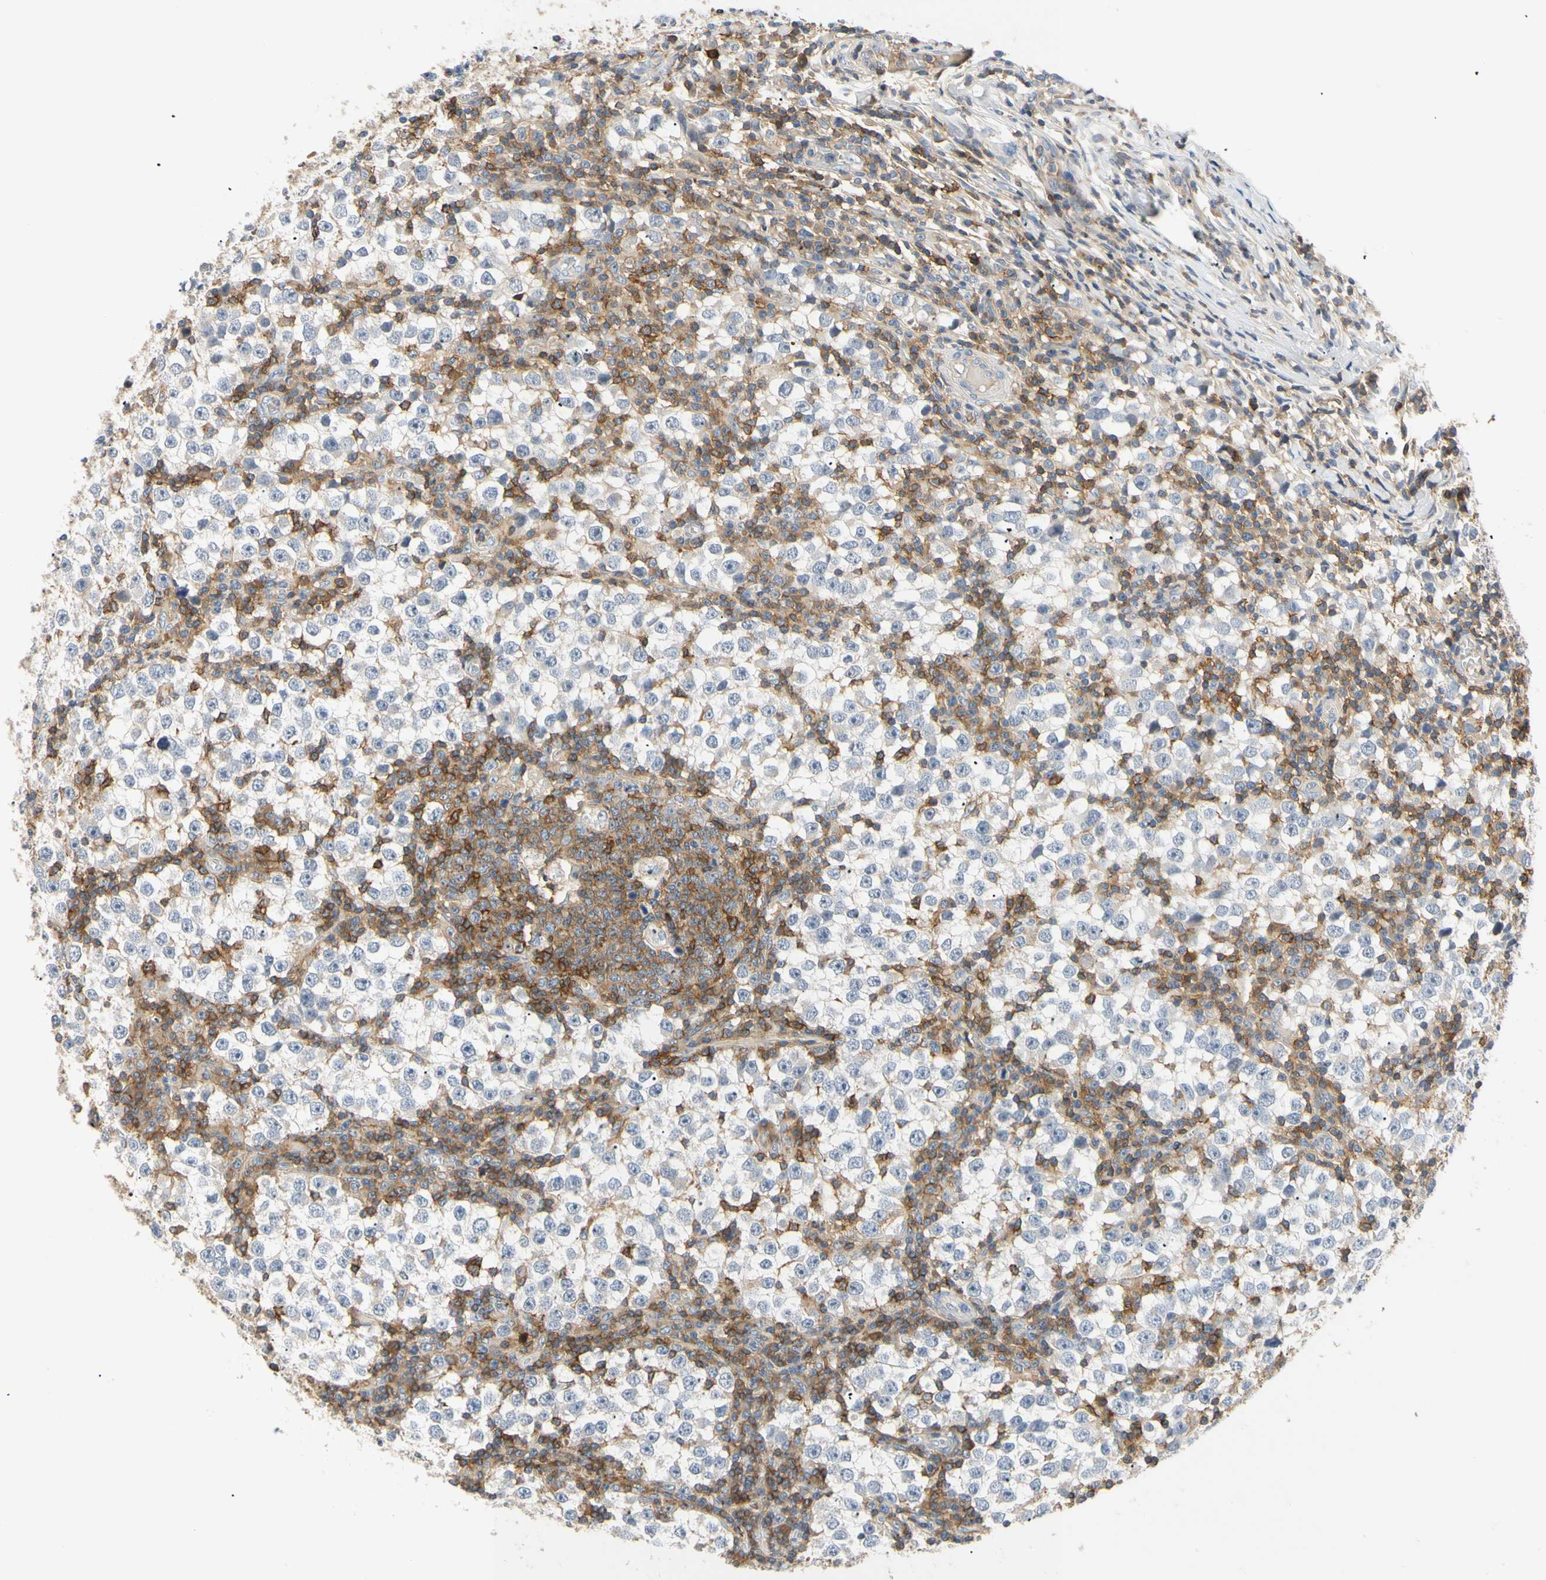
{"staining": {"intensity": "negative", "quantity": "none", "location": "none"}, "tissue": "testis cancer", "cell_type": "Tumor cells", "image_type": "cancer", "snomed": [{"axis": "morphology", "description": "Seminoma, NOS"}, {"axis": "topography", "description": "Testis"}], "caption": "Tumor cells are negative for protein expression in human seminoma (testis).", "gene": "TNFRSF18", "patient": {"sex": "male", "age": 65}}